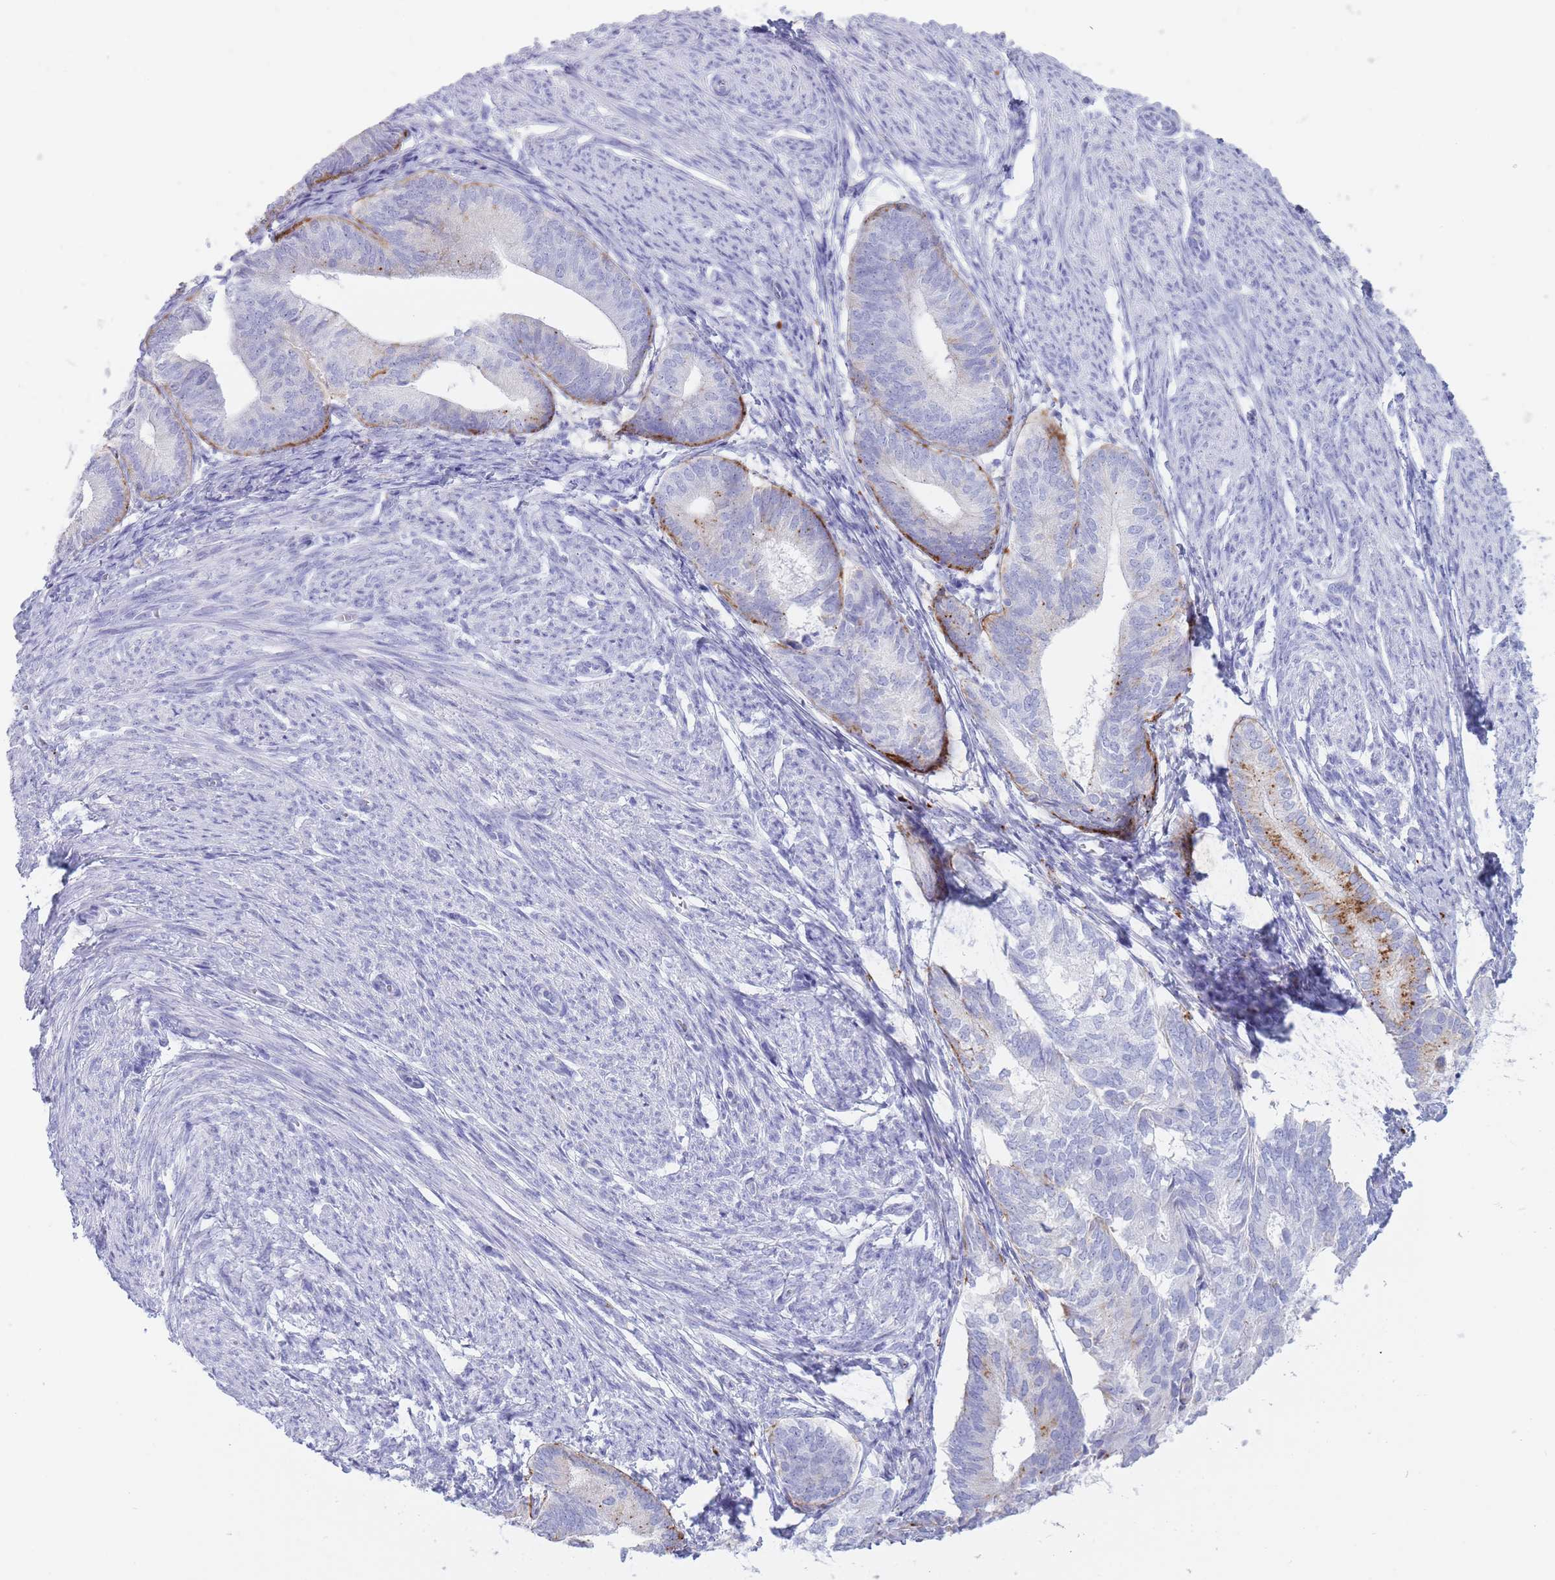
{"staining": {"intensity": "strong", "quantity": "<25%", "location": "cytoplasmic/membranous"}, "tissue": "endometrial cancer", "cell_type": "Tumor cells", "image_type": "cancer", "snomed": [{"axis": "morphology", "description": "Adenocarcinoma, NOS"}, {"axis": "topography", "description": "Endometrium"}], "caption": "High-power microscopy captured an immunohistochemistry (IHC) image of adenocarcinoma (endometrial), revealing strong cytoplasmic/membranous positivity in about <25% of tumor cells.", "gene": "GAA", "patient": {"sex": "female", "age": 87}}